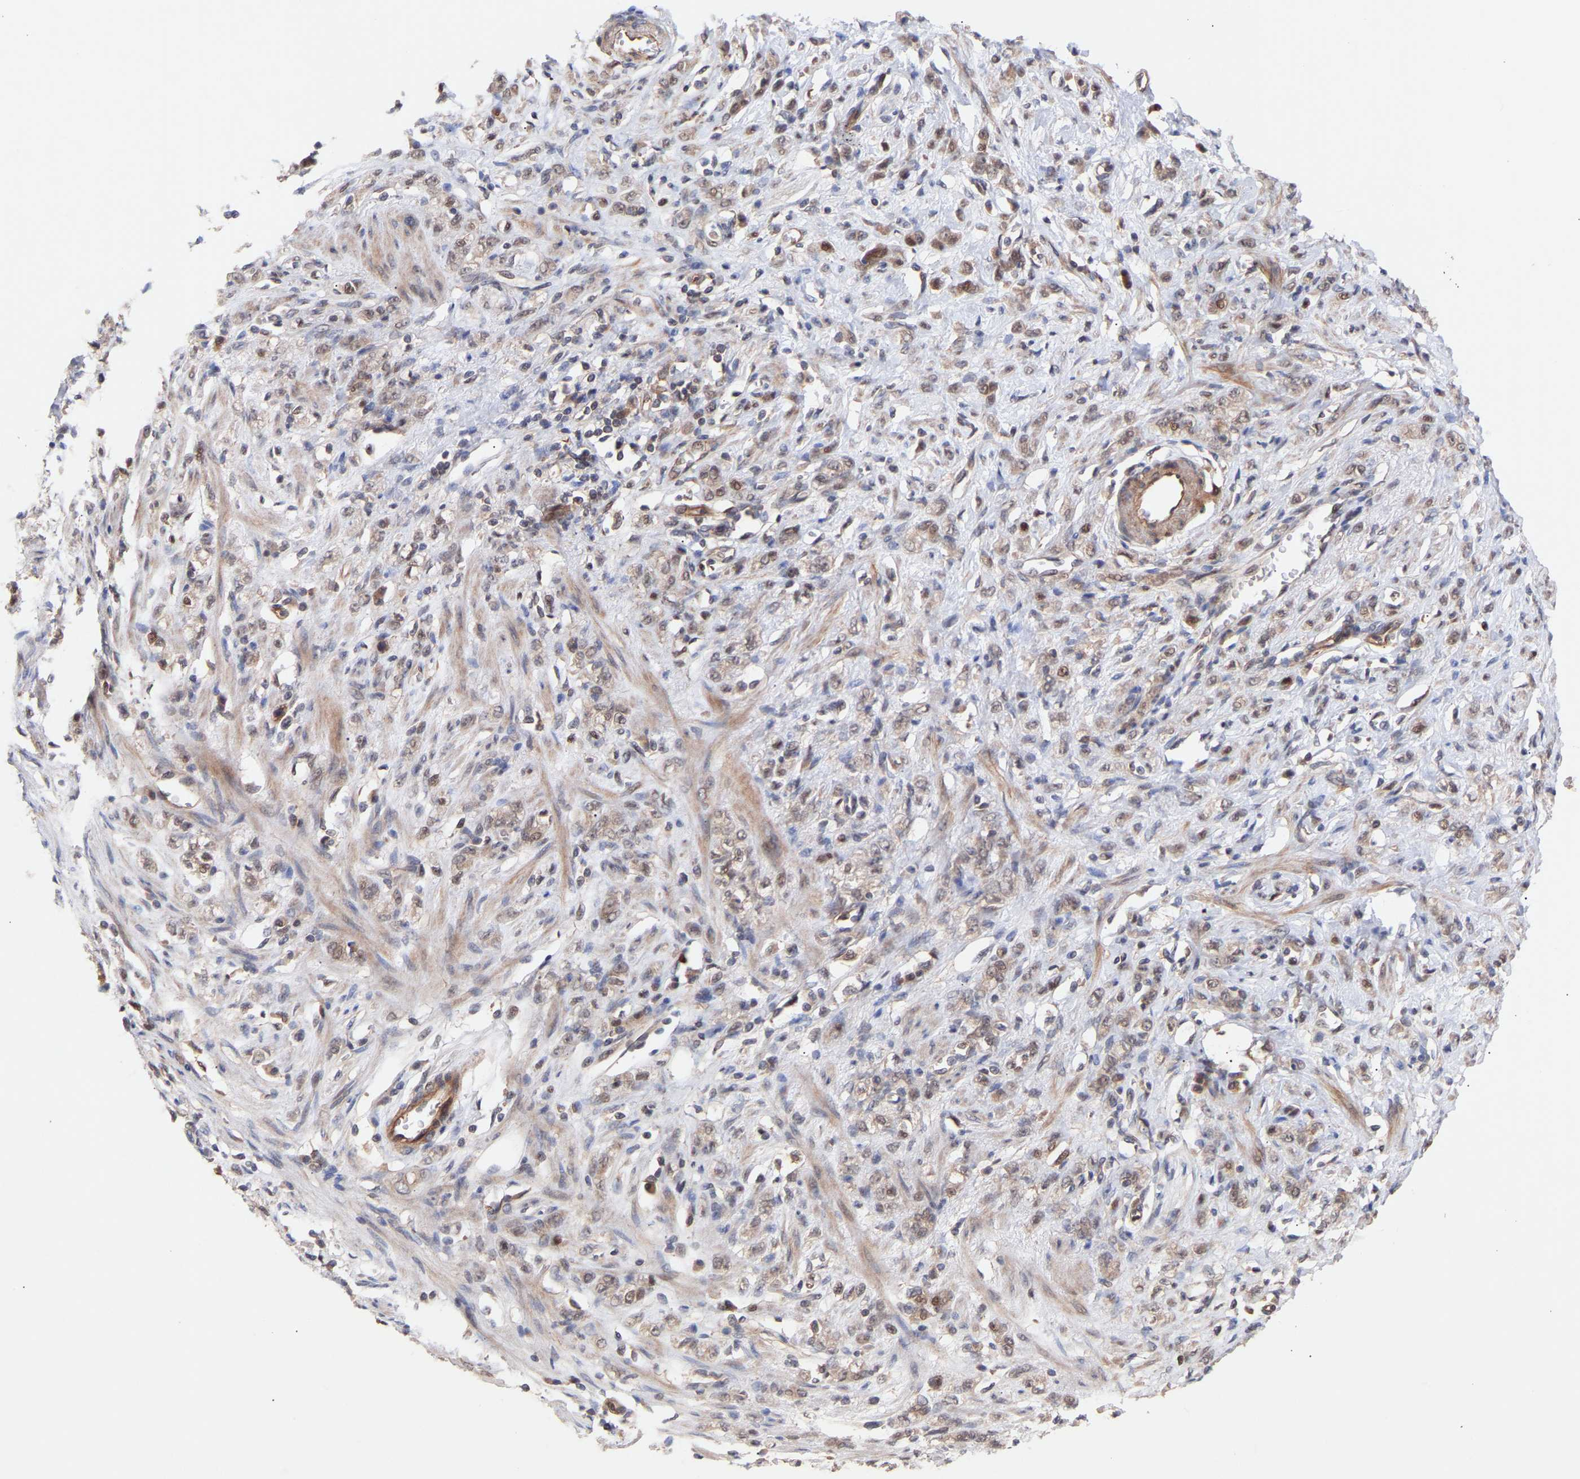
{"staining": {"intensity": "weak", "quantity": "25%-75%", "location": "nuclear"}, "tissue": "stomach cancer", "cell_type": "Tumor cells", "image_type": "cancer", "snomed": [{"axis": "morphology", "description": "Normal tissue, NOS"}, {"axis": "morphology", "description": "Adenocarcinoma, NOS"}, {"axis": "topography", "description": "Stomach"}], "caption": "Immunohistochemical staining of human stomach adenocarcinoma reveals low levels of weak nuclear protein expression in about 25%-75% of tumor cells. (Brightfield microscopy of DAB IHC at high magnification).", "gene": "PDLIM5", "patient": {"sex": "male", "age": 82}}